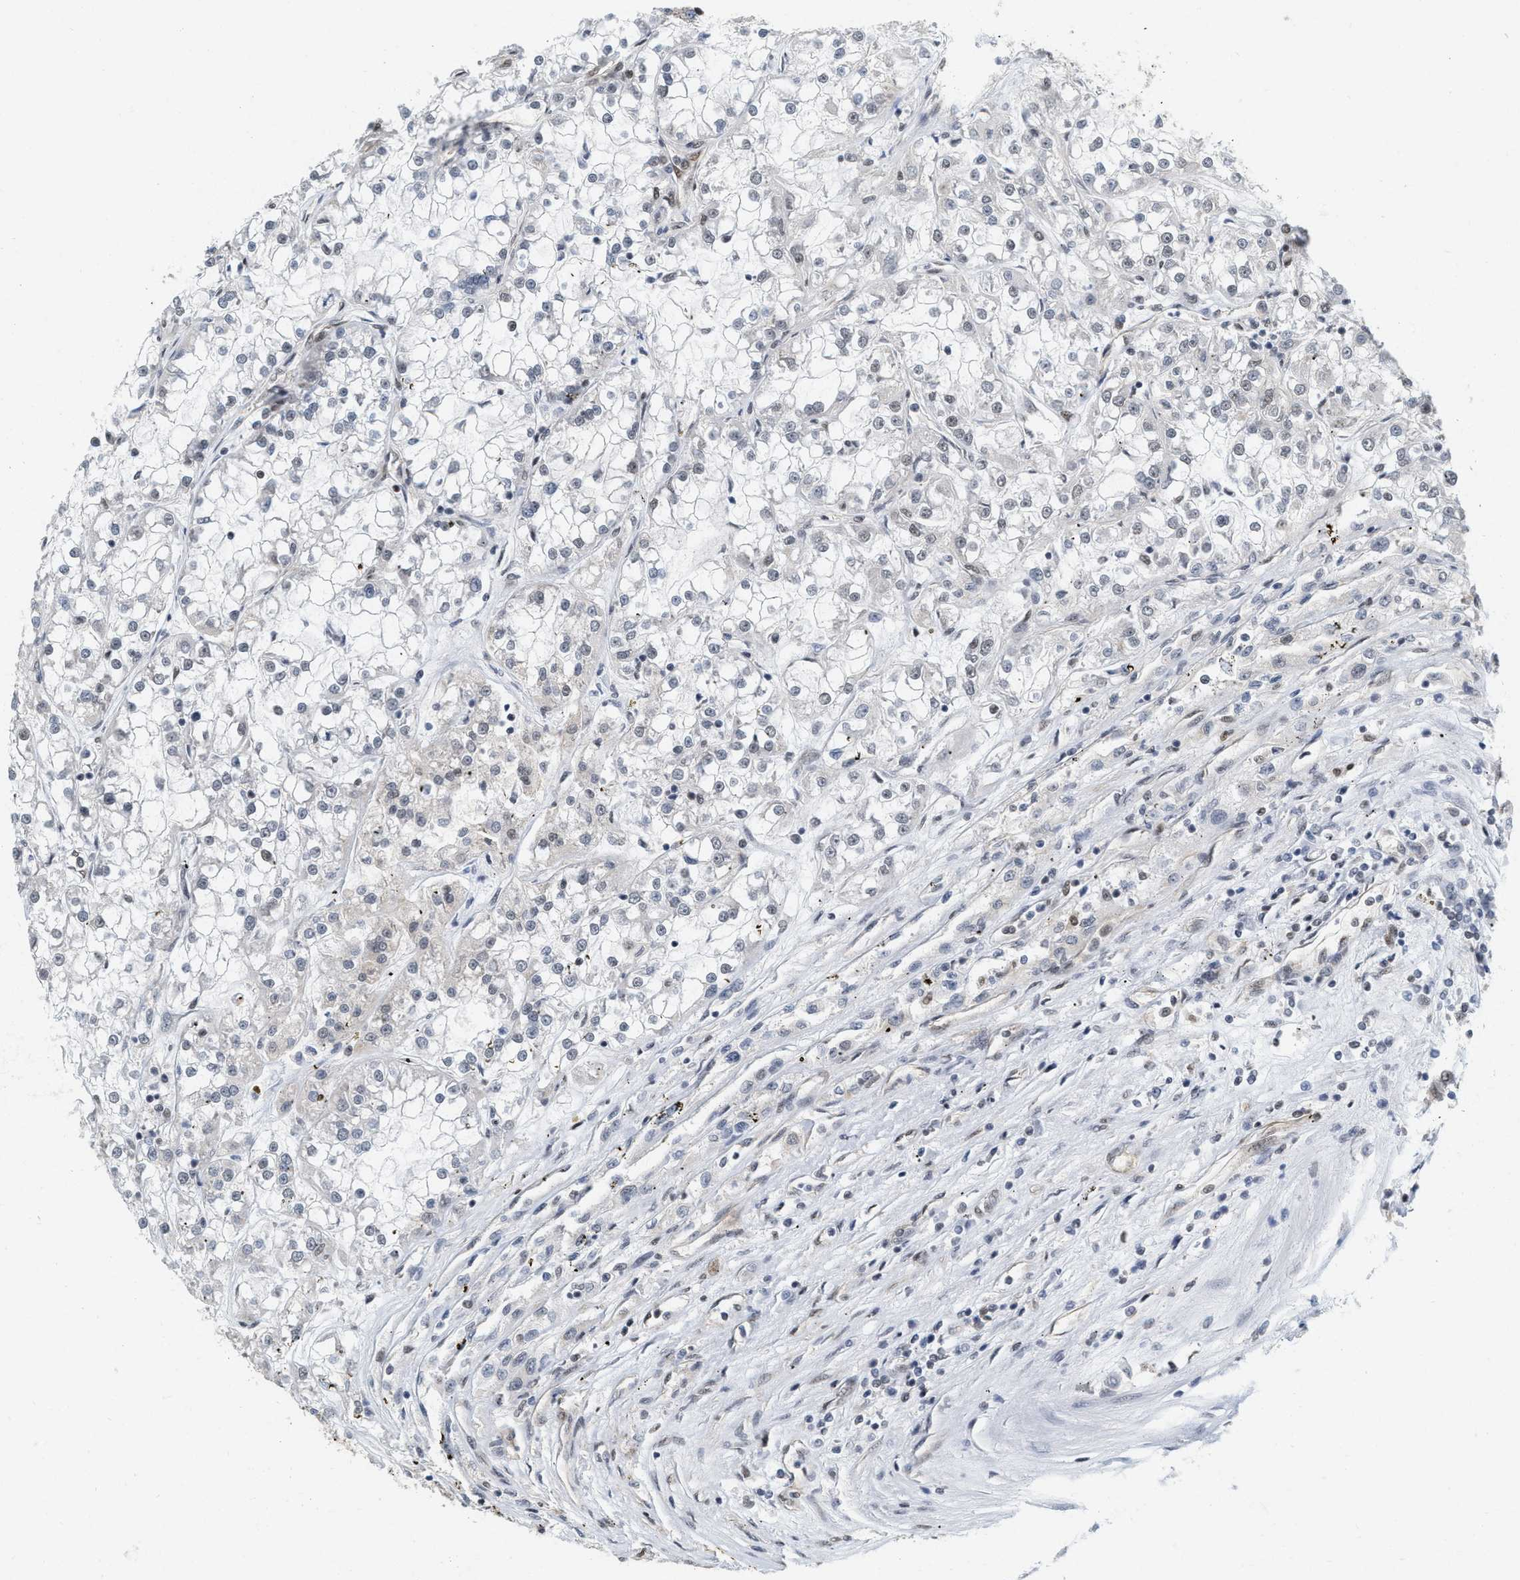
{"staining": {"intensity": "negative", "quantity": "none", "location": "none"}, "tissue": "renal cancer", "cell_type": "Tumor cells", "image_type": "cancer", "snomed": [{"axis": "morphology", "description": "Adenocarcinoma, NOS"}, {"axis": "topography", "description": "Kidney"}], "caption": "DAB (3,3'-diaminobenzidine) immunohistochemical staining of human renal cancer exhibits no significant staining in tumor cells.", "gene": "RUVBL1", "patient": {"sex": "female", "age": 52}}